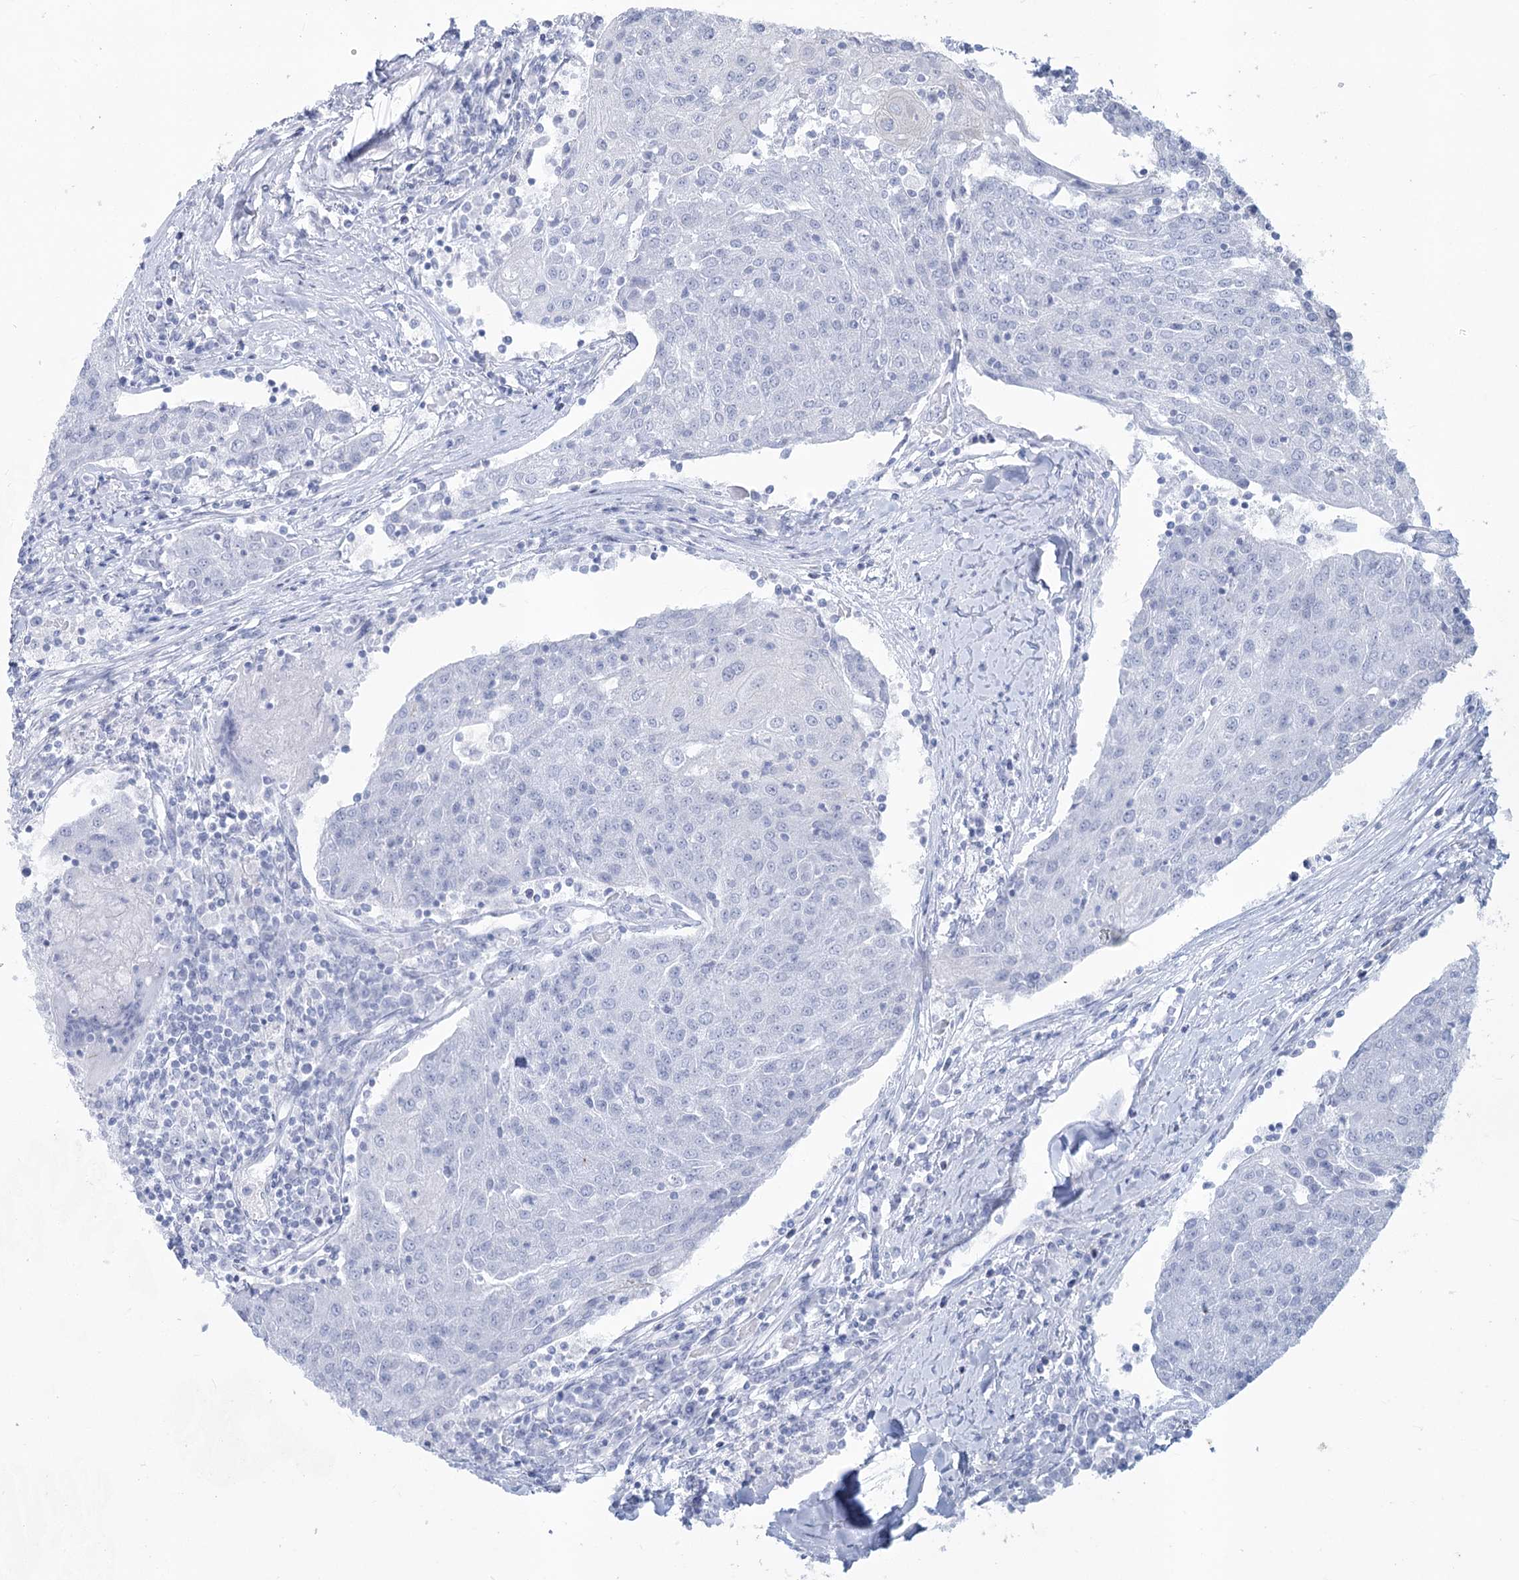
{"staining": {"intensity": "negative", "quantity": "none", "location": "none"}, "tissue": "urothelial cancer", "cell_type": "Tumor cells", "image_type": "cancer", "snomed": [{"axis": "morphology", "description": "Urothelial carcinoma, High grade"}, {"axis": "topography", "description": "Urinary bladder"}], "caption": "An image of human urothelial cancer is negative for staining in tumor cells.", "gene": "ABITRAM", "patient": {"sex": "female", "age": 85}}